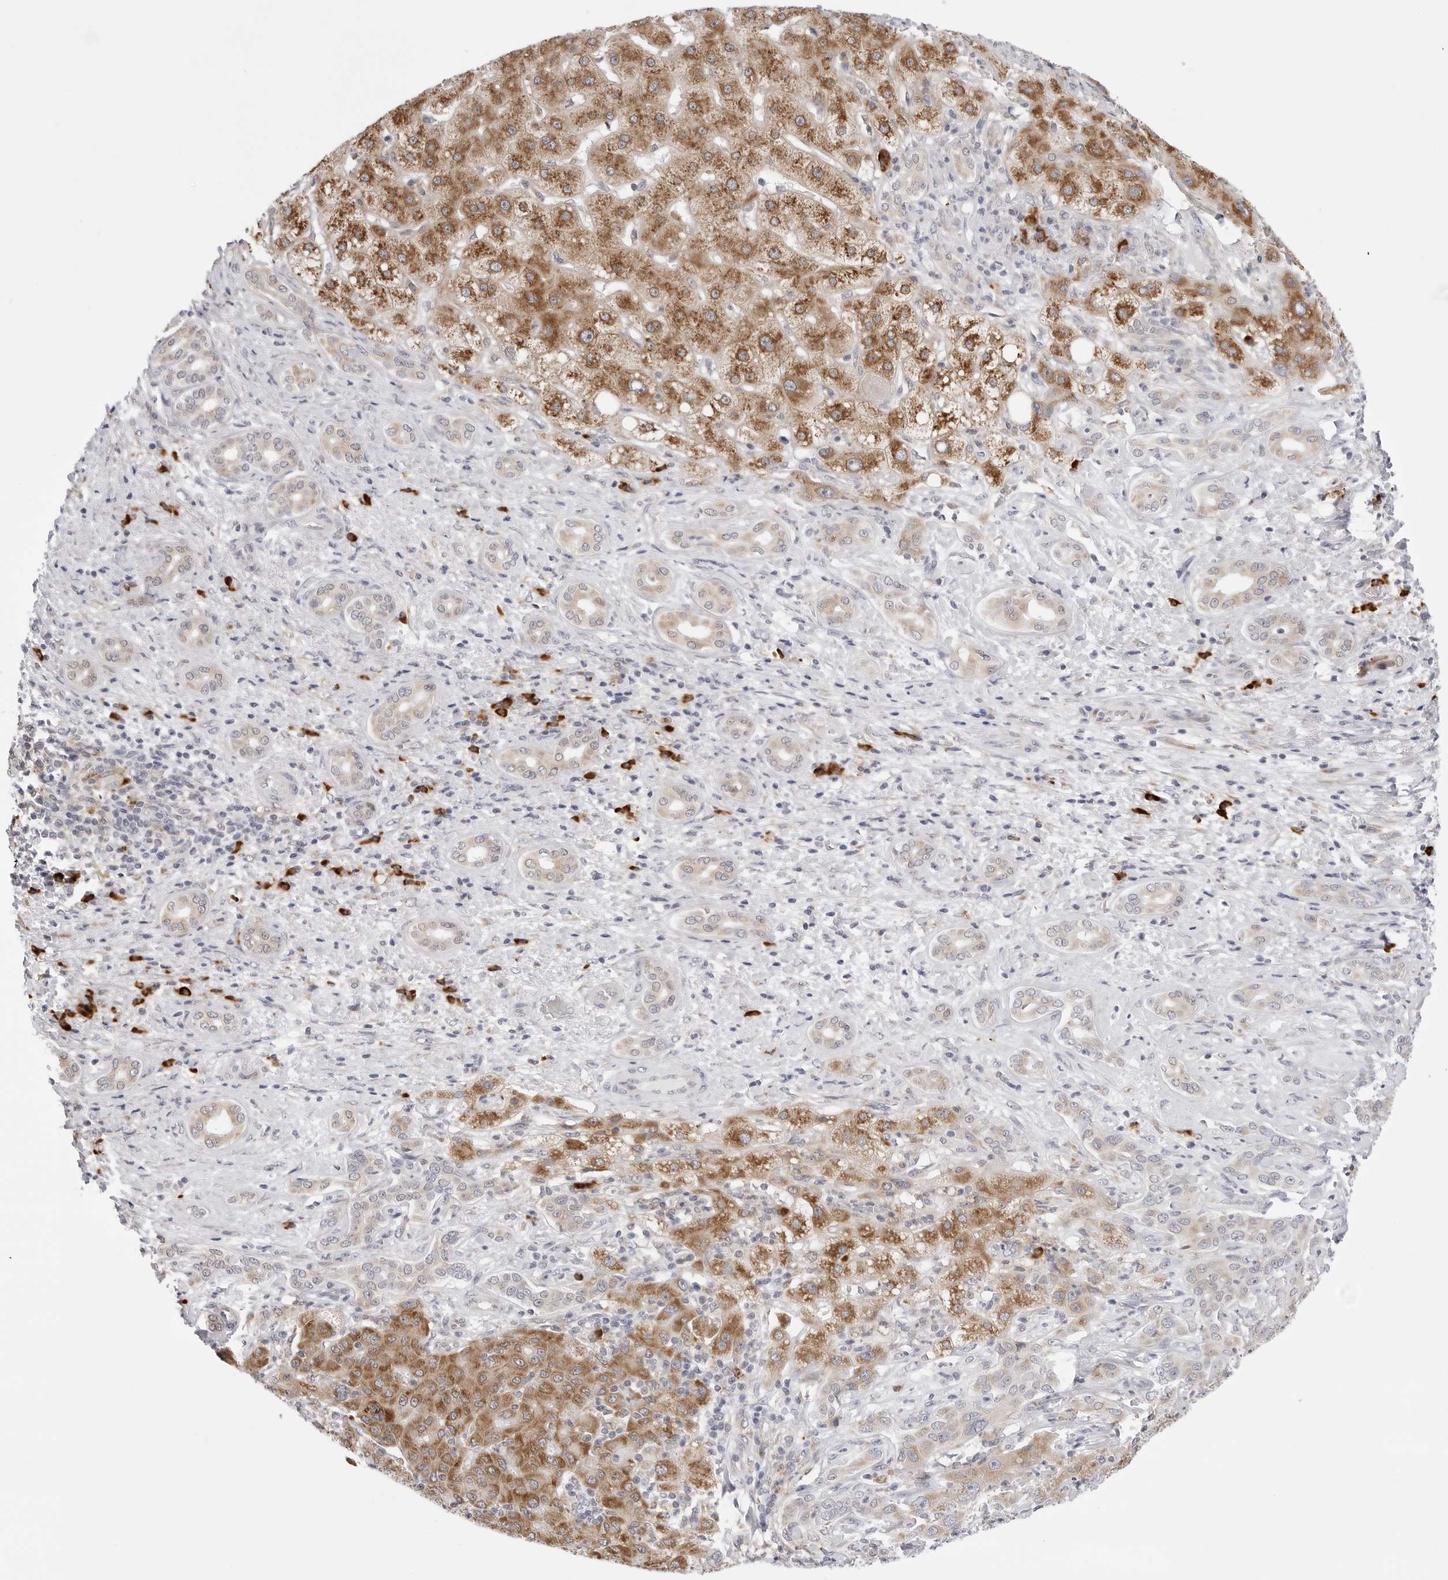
{"staining": {"intensity": "moderate", "quantity": ">75%", "location": "cytoplasmic/membranous"}, "tissue": "liver cancer", "cell_type": "Tumor cells", "image_type": "cancer", "snomed": [{"axis": "morphology", "description": "Carcinoma, Hepatocellular, NOS"}, {"axis": "topography", "description": "Liver"}], "caption": "Liver cancer (hepatocellular carcinoma) stained with a brown dye displays moderate cytoplasmic/membranous positive positivity in approximately >75% of tumor cells.", "gene": "RPN1", "patient": {"sex": "male", "age": 65}}